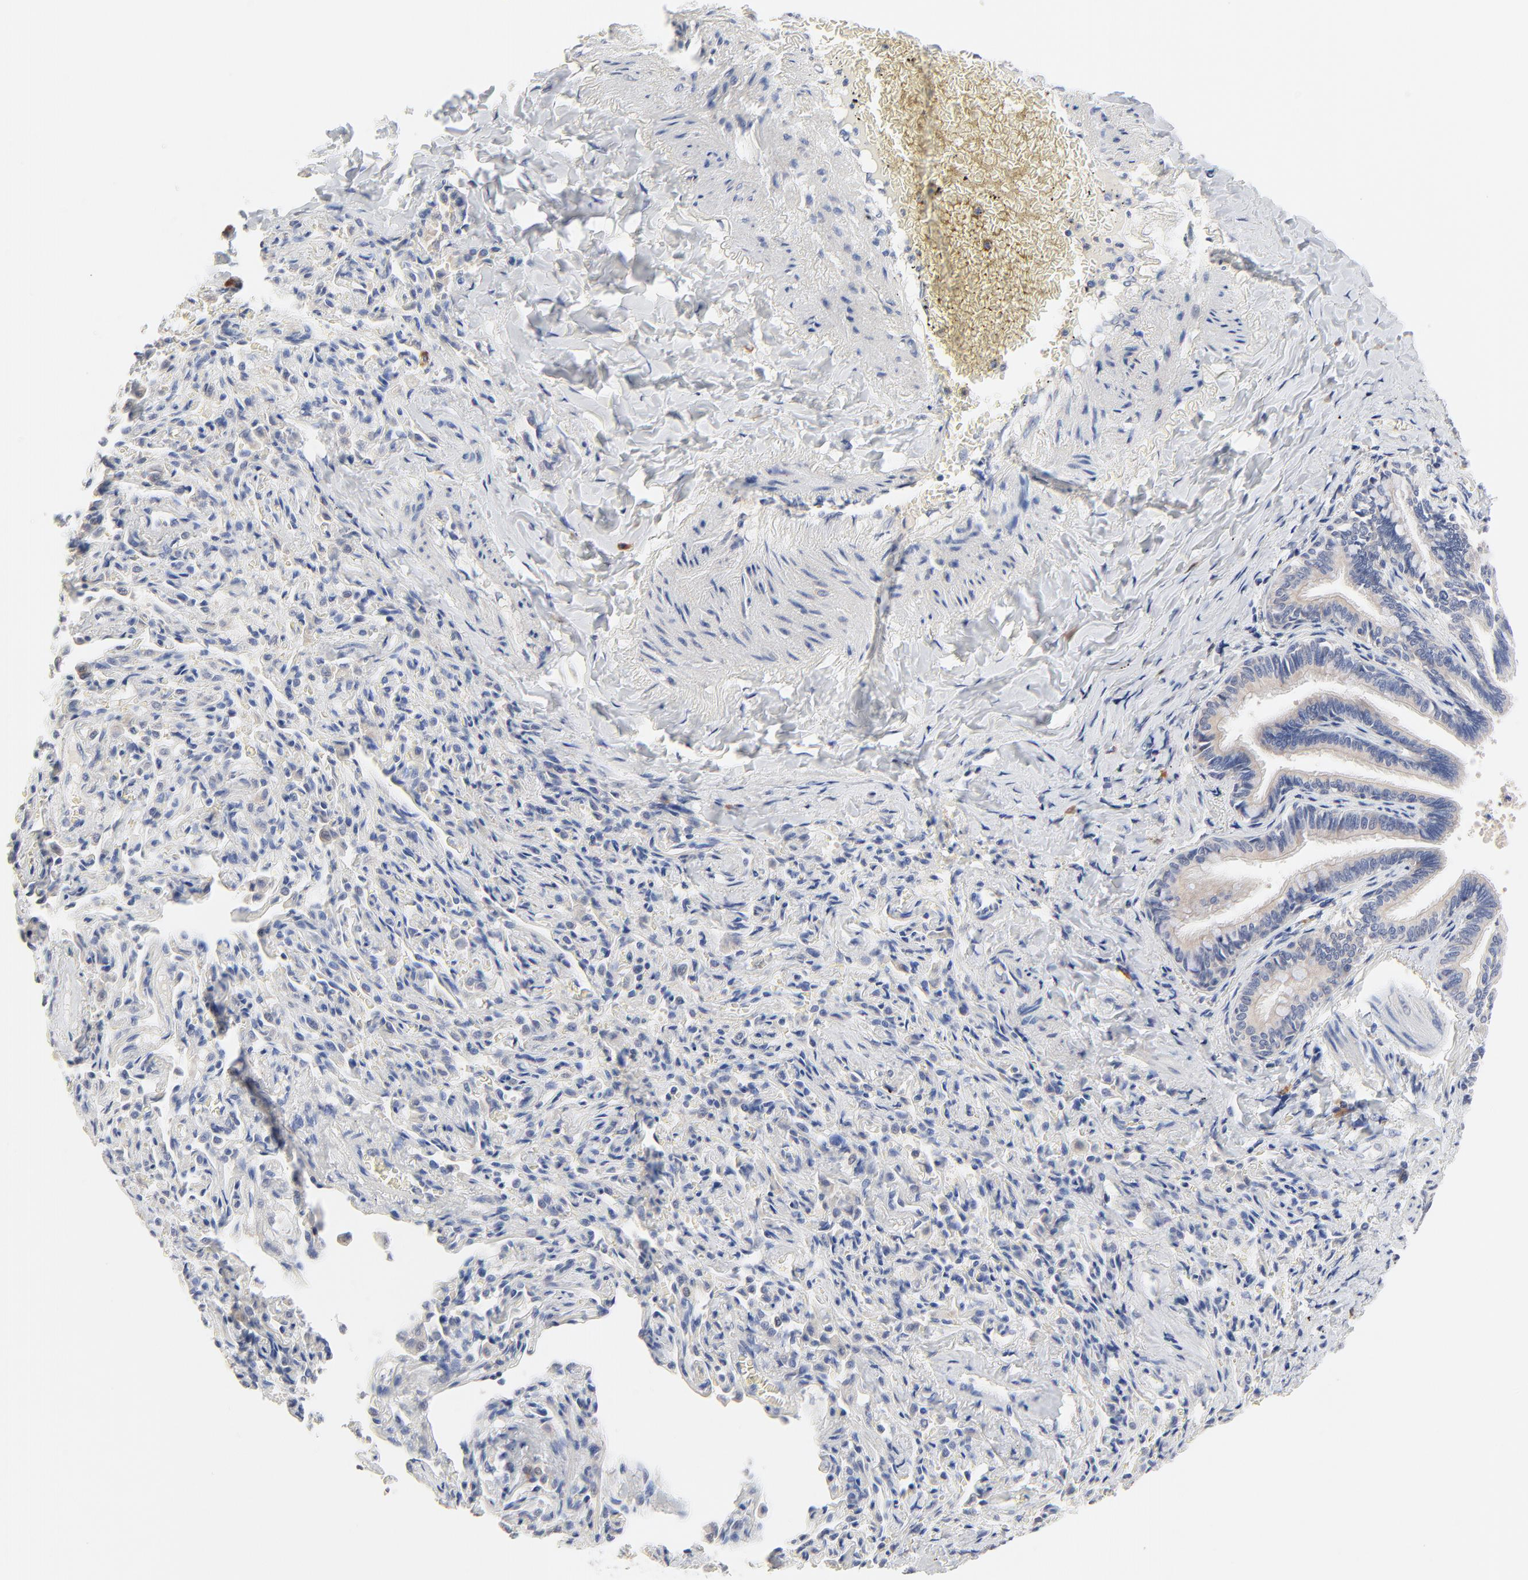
{"staining": {"intensity": "negative", "quantity": "none", "location": "none"}, "tissue": "bronchus", "cell_type": "Respiratory epithelial cells", "image_type": "normal", "snomed": [{"axis": "morphology", "description": "Normal tissue, NOS"}, {"axis": "topography", "description": "Lung"}], "caption": "IHC histopathology image of benign human bronchus stained for a protein (brown), which shows no expression in respiratory epithelial cells. (DAB (3,3'-diaminobenzidine) IHC visualized using brightfield microscopy, high magnification).", "gene": "FBXL5", "patient": {"sex": "male", "age": 64}}